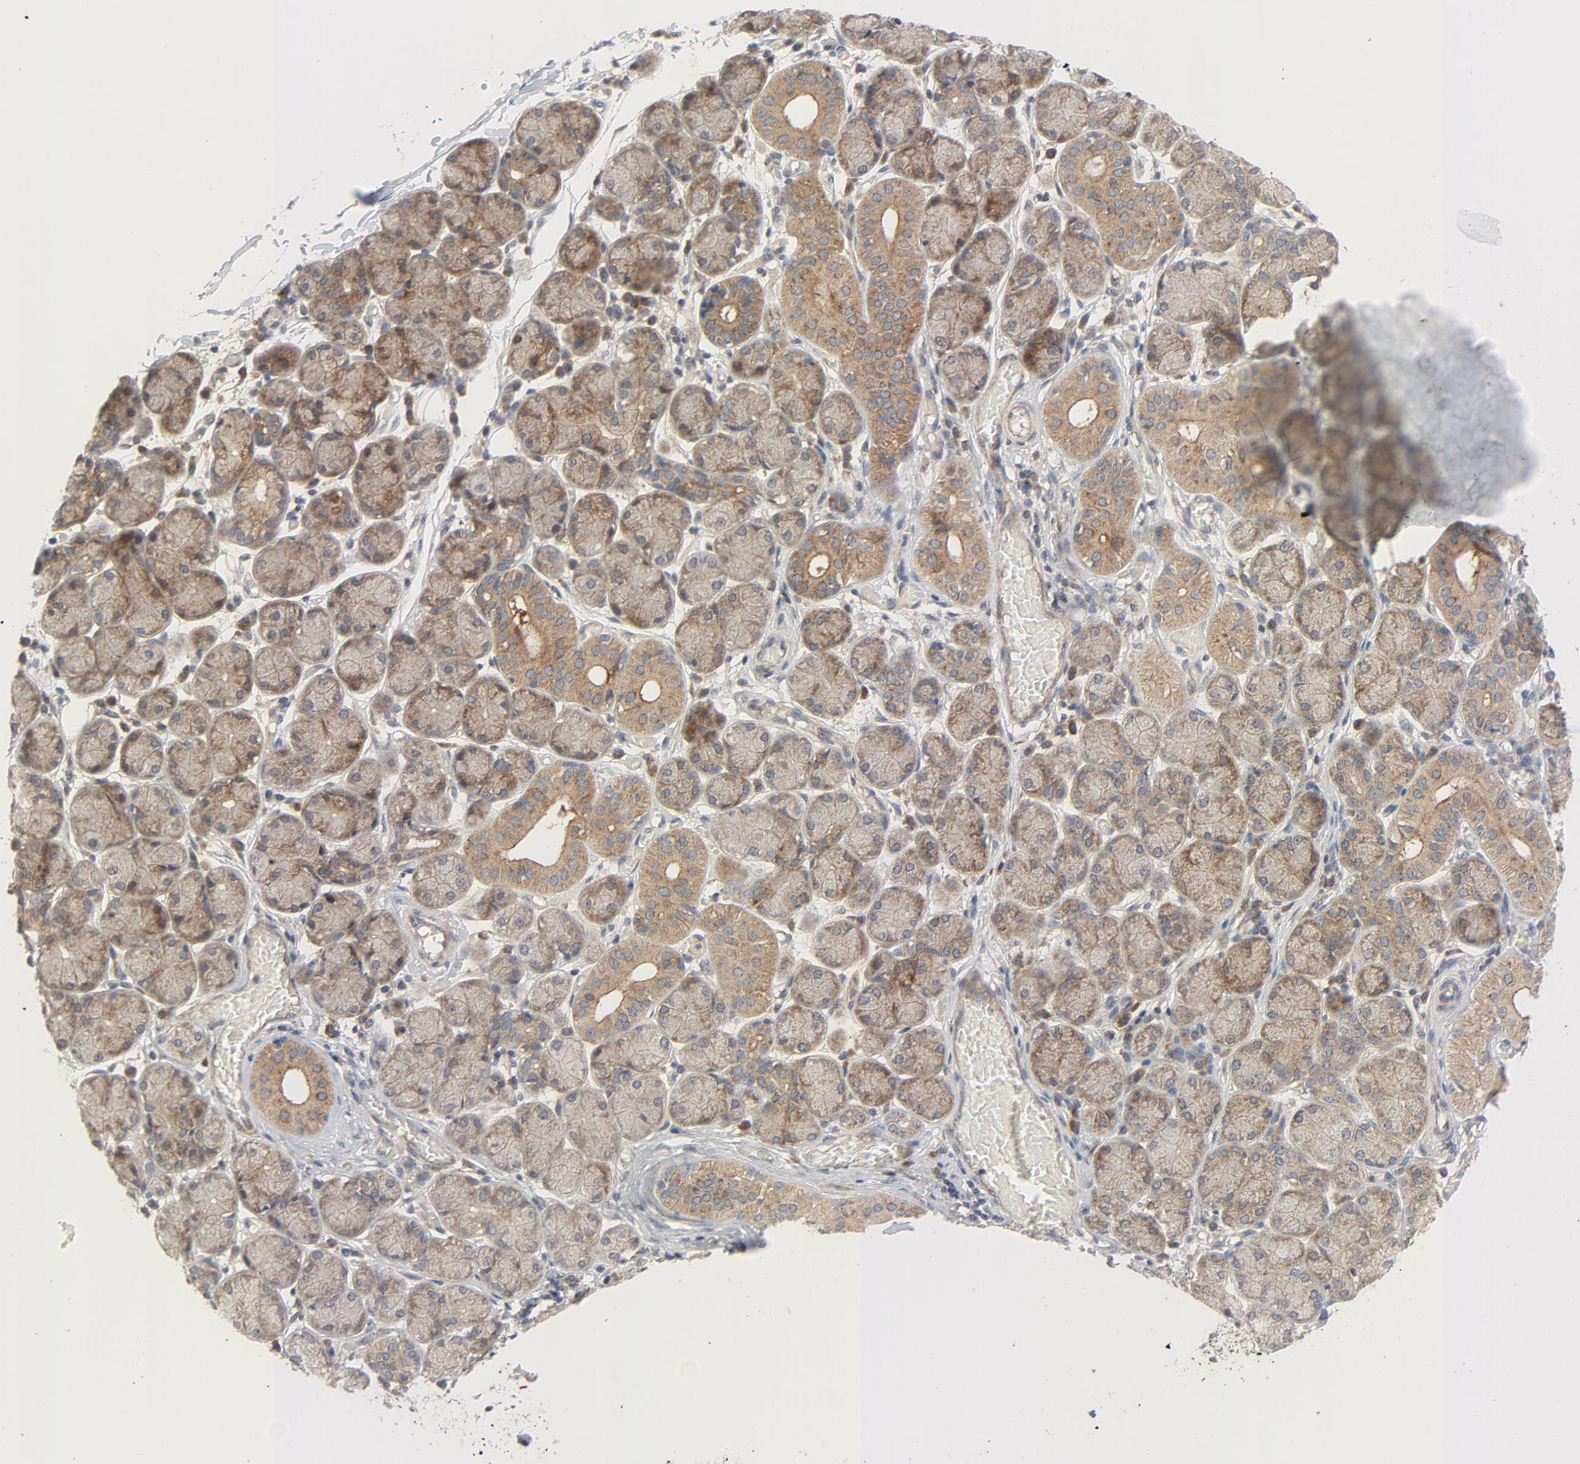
{"staining": {"intensity": "moderate", "quantity": ">75%", "location": "cytoplasmic/membranous"}, "tissue": "salivary gland", "cell_type": "Glandular cells", "image_type": "normal", "snomed": [{"axis": "morphology", "description": "Normal tissue, NOS"}, {"axis": "topography", "description": "Salivary gland"}], "caption": "Immunohistochemical staining of normal human salivary gland demonstrates medium levels of moderate cytoplasmic/membranous positivity in approximately >75% of glandular cells.", "gene": "TSG101", "patient": {"sex": "female", "age": 24}}